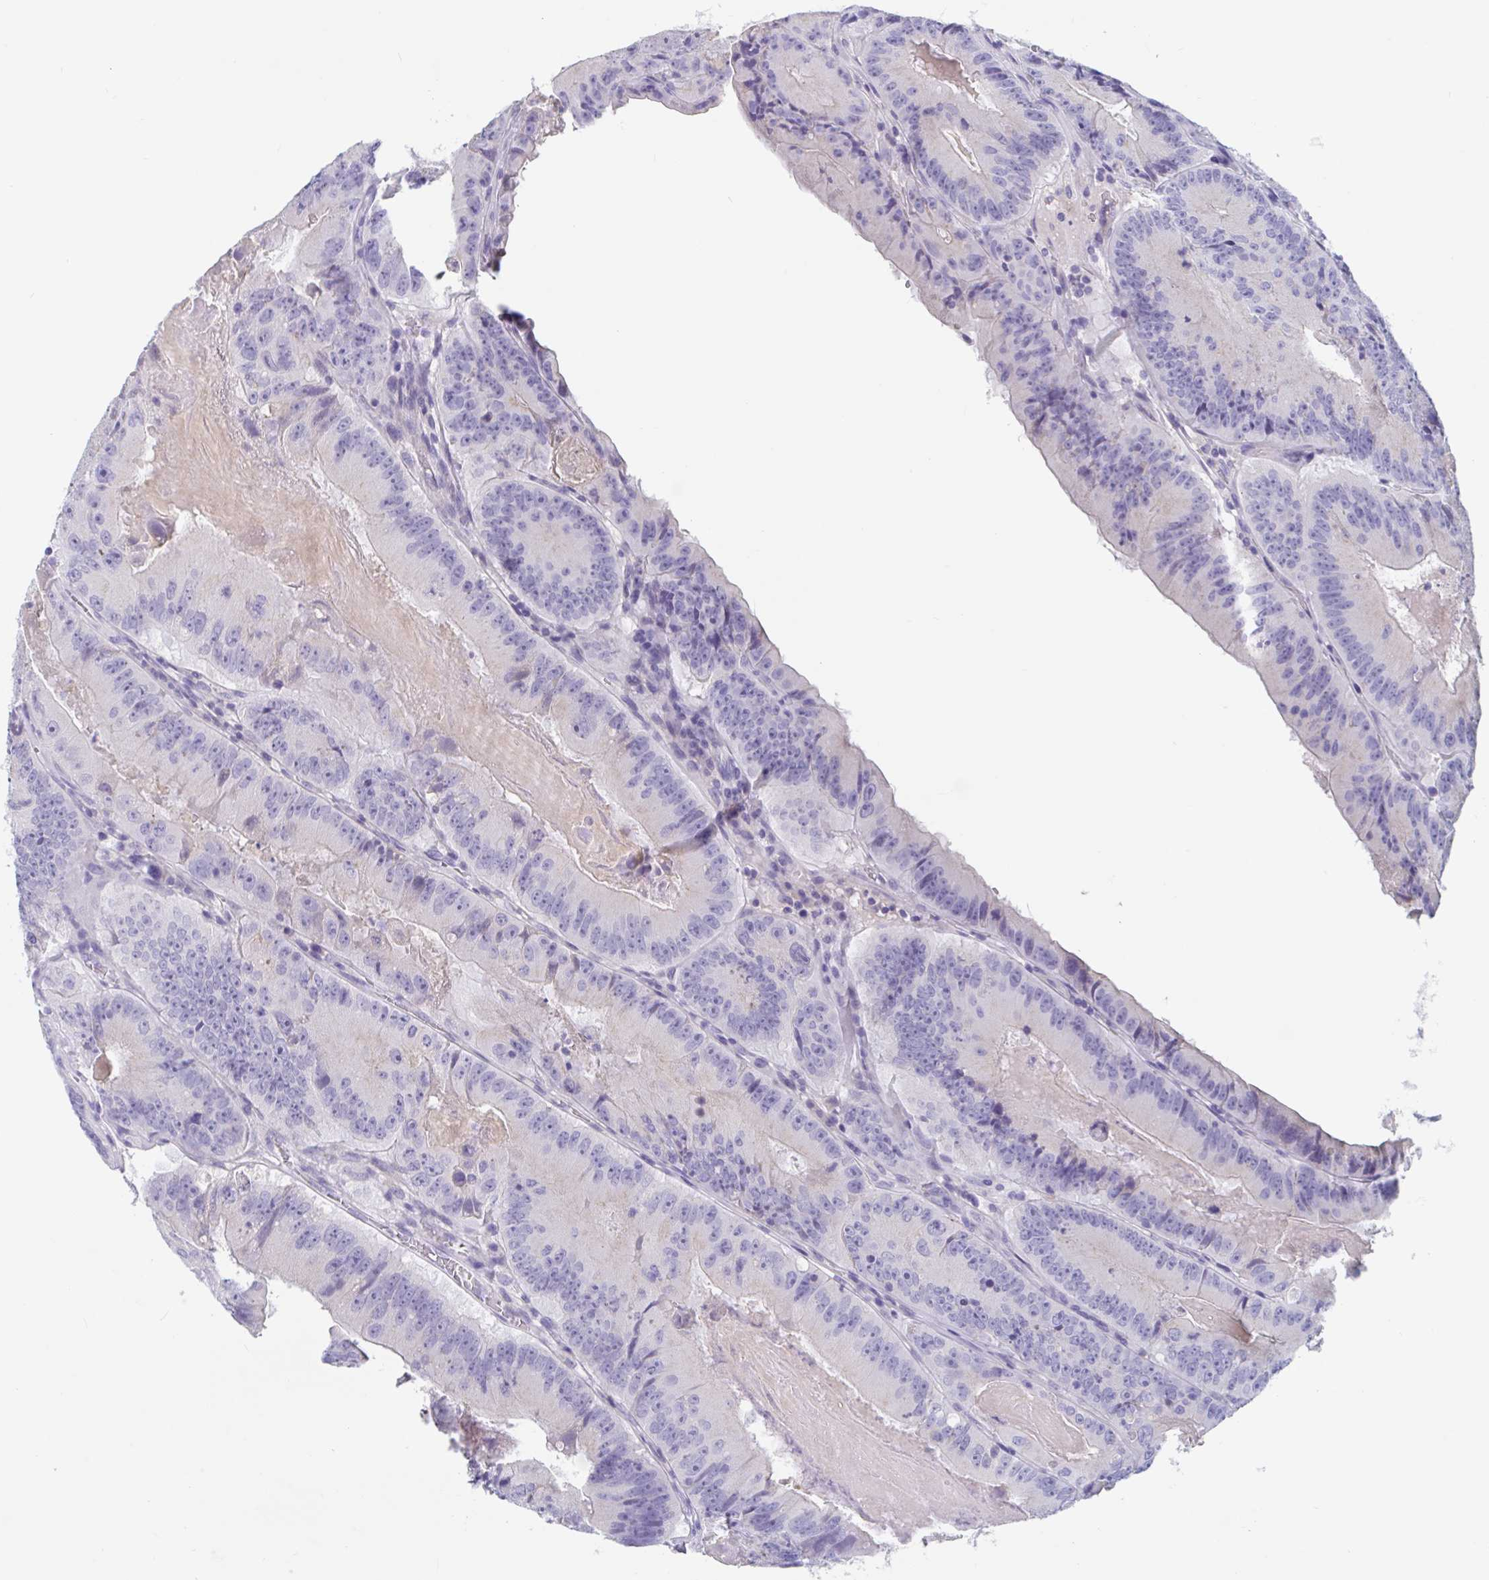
{"staining": {"intensity": "negative", "quantity": "none", "location": "none"}, "tissue": "colorectal cancer", "cell_type": "Tumor cells", "image_type": "cancer", "snomed": [{"axis": "morphology", "description": "Adenocarcinoma, NOS"}, {"axis": "topography", "description": "Colon"}], "caption": "Protein analysis of colorectal cancer displays no significant expression in tumor cells. (DAB IHC with hematoxylin counter stain).", "gene": "ZNHIT2", "patient": {"sex": "female", "age": 86}}